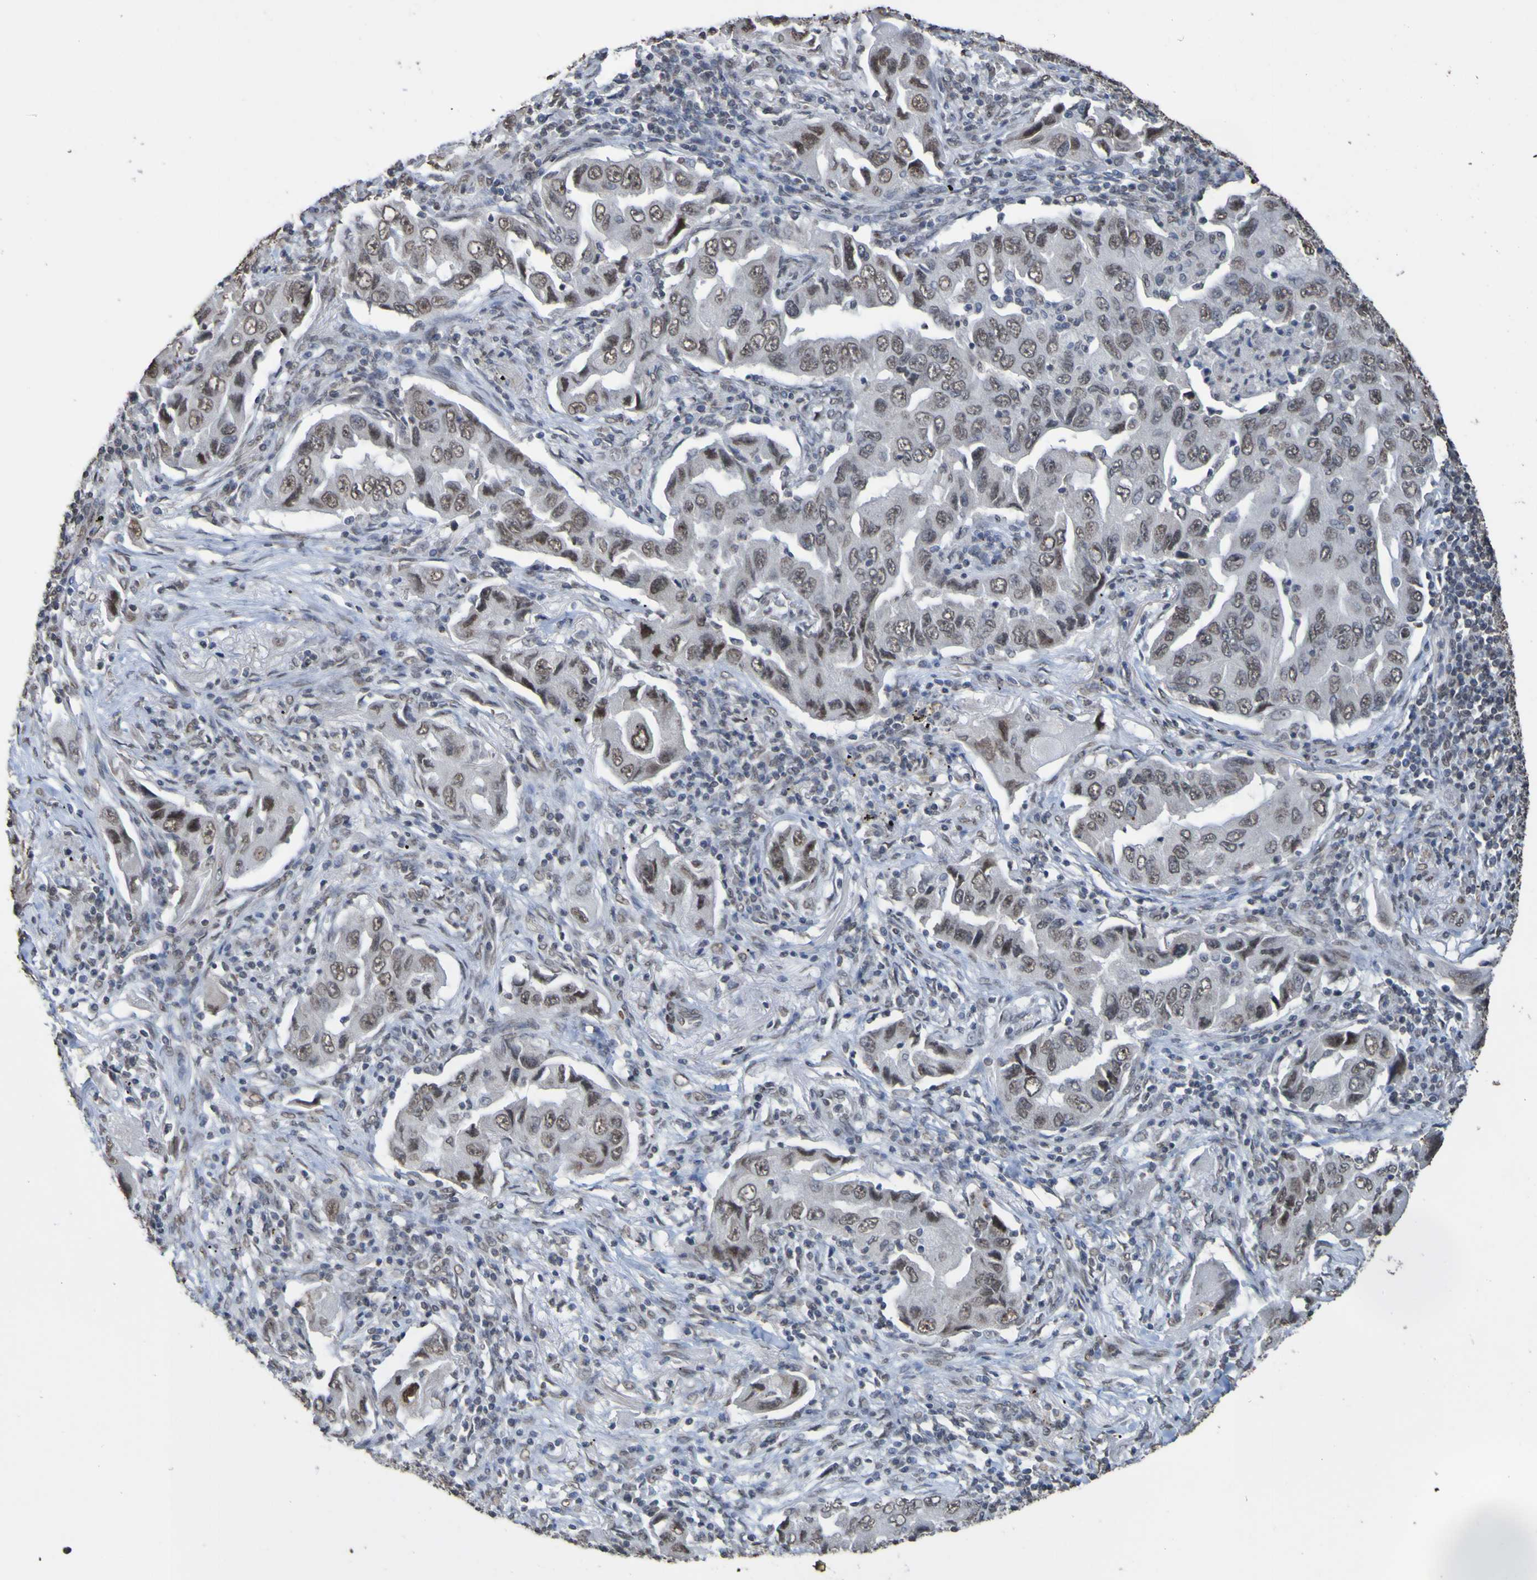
{"staining": {"intensity": "weak", "quantity": ">75%", "location": "nuclear"}, "tissue": "lung cancer", "cell_type": "Tumor cells", "image_type": "cancer", "snomed": [{"axis": "morphology", "description": "Adenocarcinoma, NOS"}, {"axis": "topography", "description": "Lung"}], "caption": "Immunohistochemical staining of human lung cancer (adenocarcinoma) demonstrates low levels of weak nuclear protein positivity in approximately >75% of tumor cells. The staining was performed using DAB, with brown indicating positive protein expression. Nuclei are stained blue with hematoxylin.", "gene": "ALKBH2", "patient": {"sex": "female", "age": 65}}